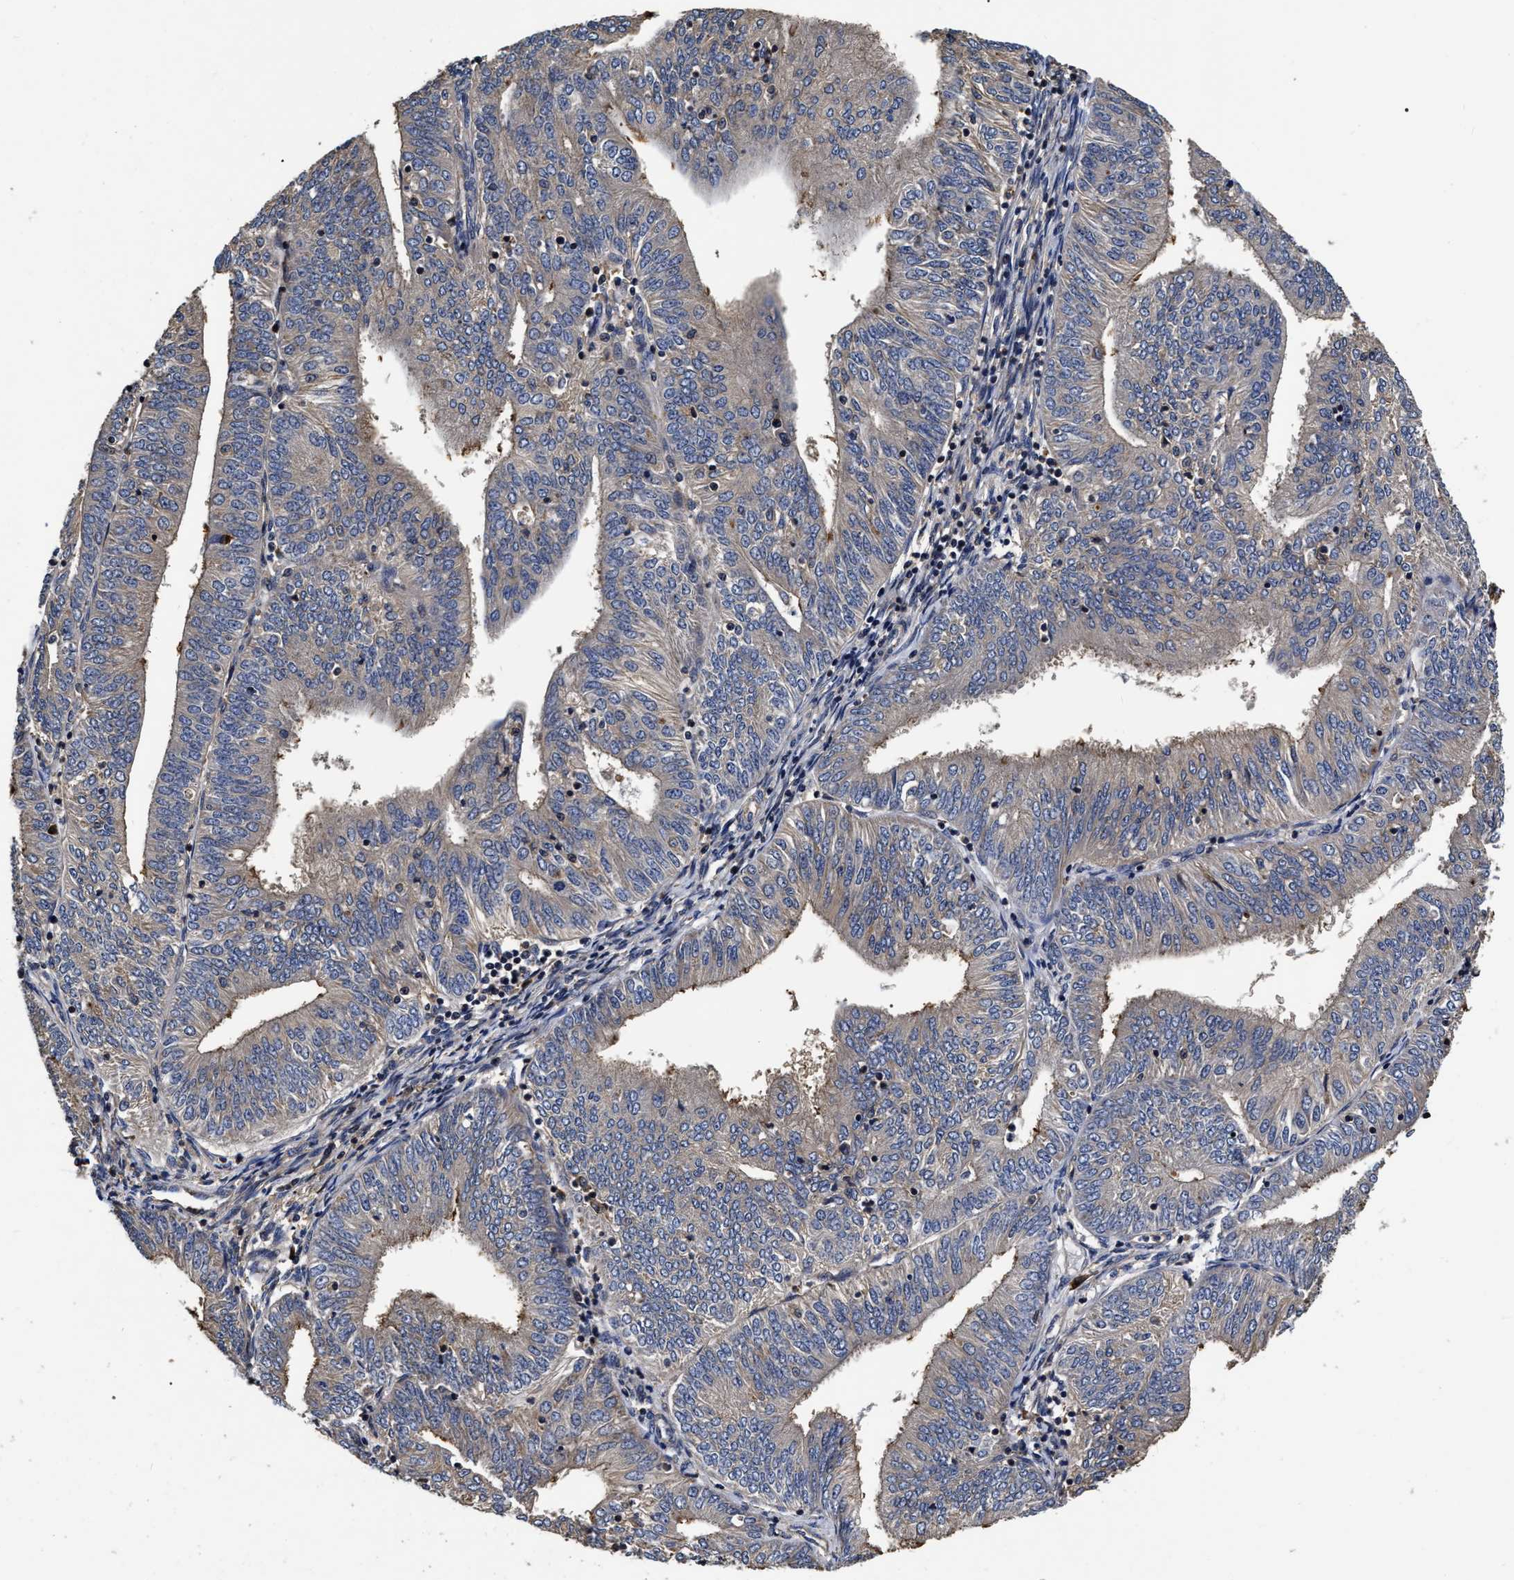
{"staining": {"intensity": "weak", "quantity": "<25%", "location": "cytoplasmic/membranous"}, "tissue": "endometrial cancer", "cell_type": "Tumor cells", "image_type": "cancer", "snomed": [{"axis": "morphology", "description": "Adenocarcinoma, NOS"}, {"axis": "topography", "description": "Endometrium"}], "caption": "The photomicrograph demonstrates no significant positivity in tumor cells of endometrial cancer.", "gene": "ABCG8", "patient": {"sex": "female", "age": 58}}